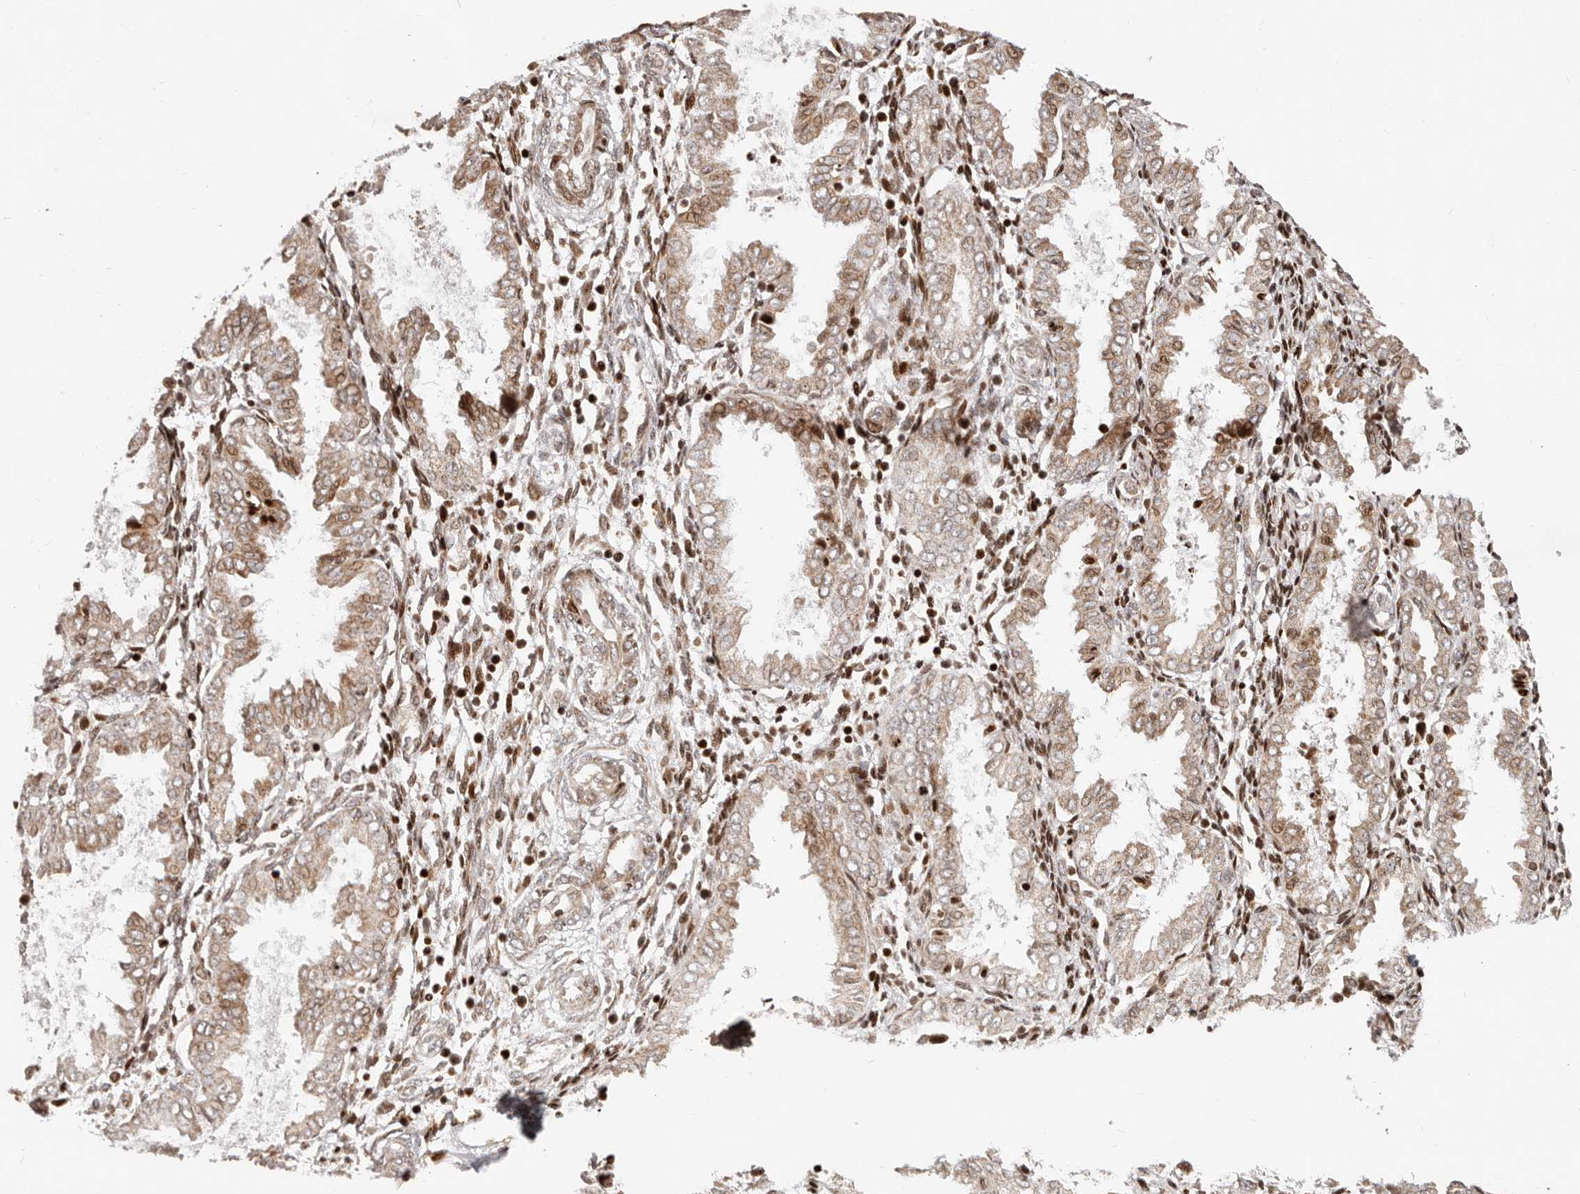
{"staining": {"intensity": "moderate", "quantity": ">75%", "location": "cytoplasmic/membranous"}, "tissue": "endometrium", "cell_type": "Cells in endometrial stroma", "image_type": "normal", "snomed": [{"axis": "morphology", "description": "Normal tissue, NOS"}, {"axis": "topography", "description": "Endometrium"}], "caption": "The micrograph displays staining of unremarkable endometrium, revealing moderate cytoplasmic/membranous protein expression (brown color) within cells in endometrial stroma. The staining was performed using DAB (3,3'-diaminobenzidine), with brown indicating positive protein expression. Nuclei are stained blue with hematoxylin.", "gene": "TRIM4", "patient": {"sex": "female", "age": 33}}